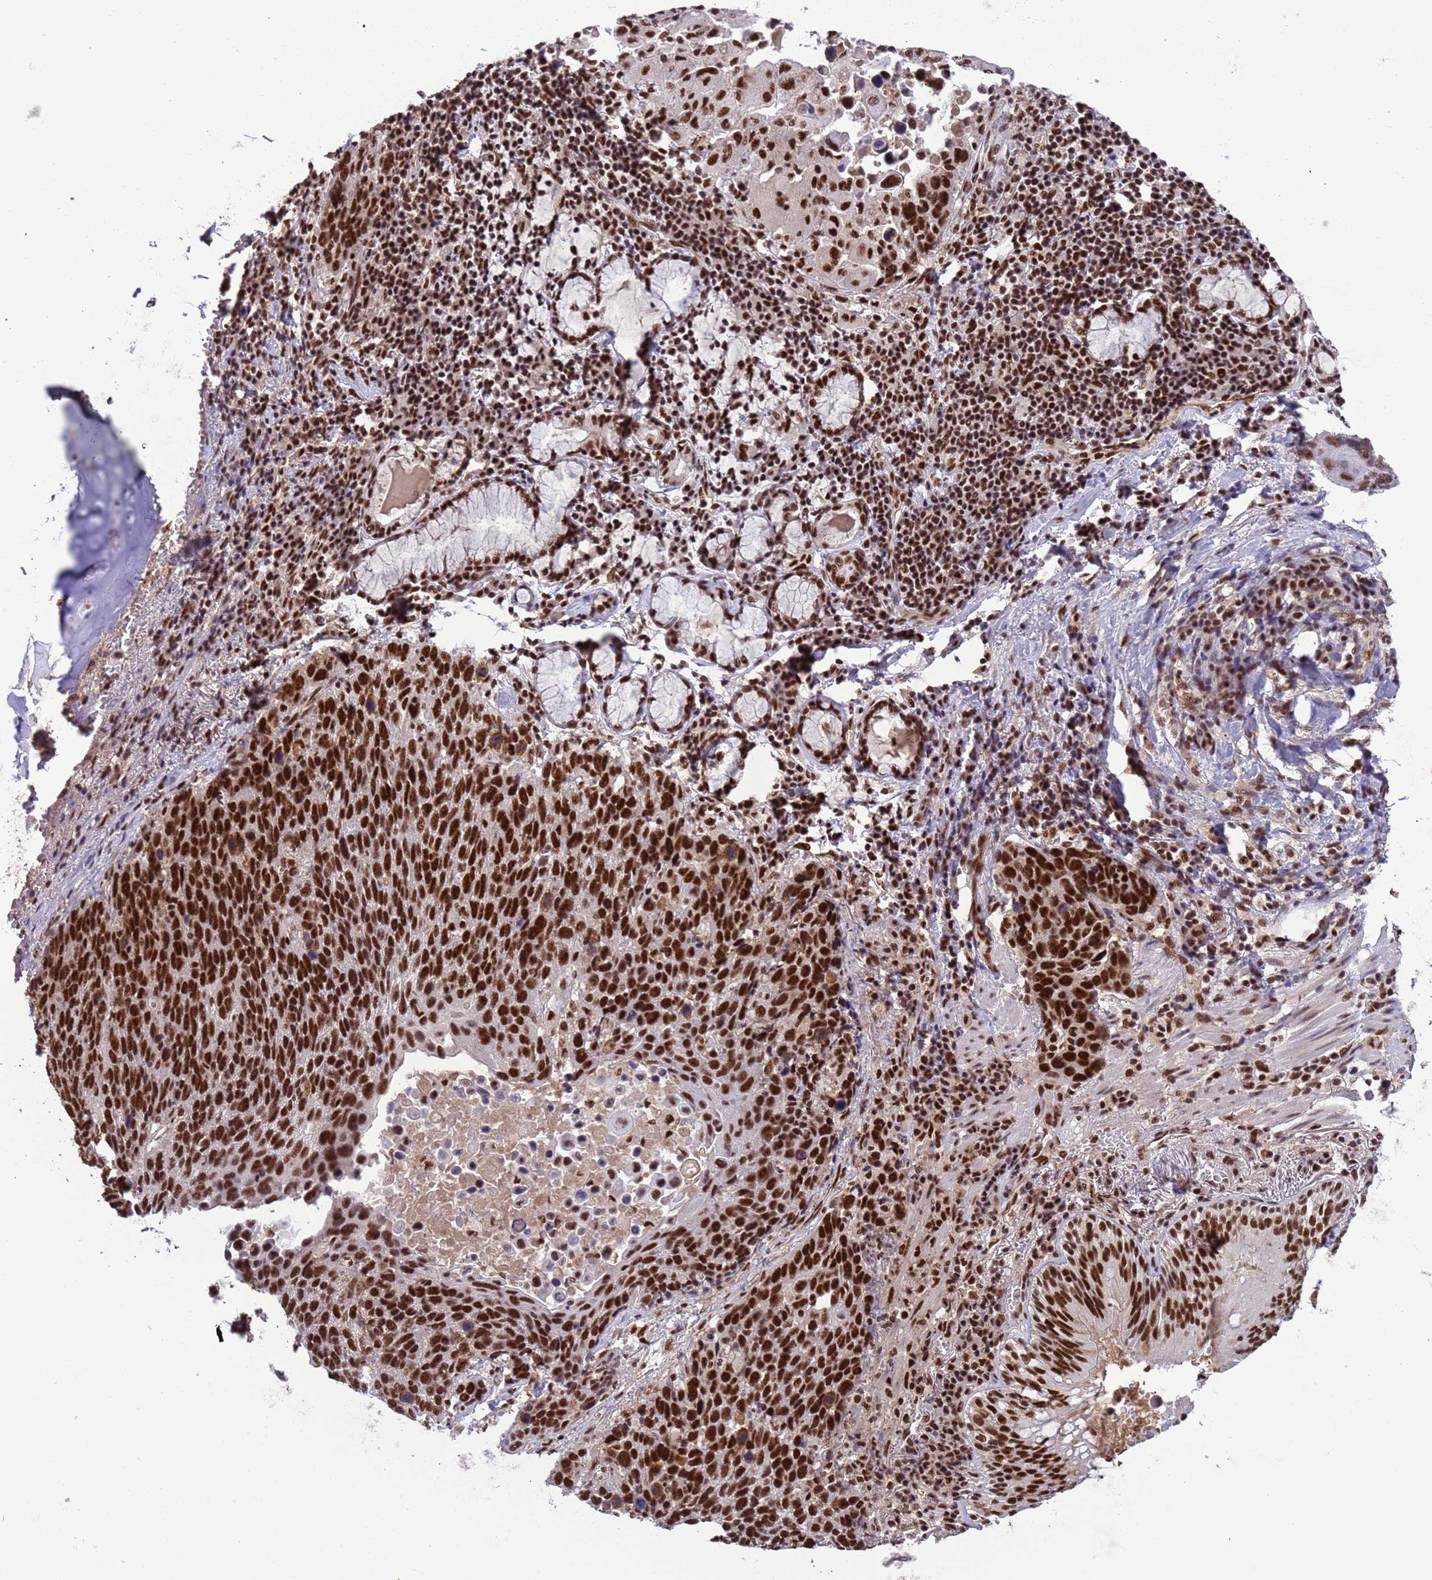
{"staining": {"intensity": "strong", "quantity": ">75%", "location": "nuclear"}, "tissue": "lung cancer", "cell_type": "Tumor cells", "image_type": "cancer", "snomed": [{"axis": "morphology", "description": "Squamous cell carcinoma, NOS"}, {"axis": "topography", "description": "Lung"}], "caption": "Squamous cell carcinoma (lung) stained with immunohistochemistry reveals strong nuclear staining in approximately >75% of tumor cells. Ihc stains the protein of interest in brown and the nuclei are stained blue.", "gene": "SRRT", "patient": {"sex": "male", "age": 66}}